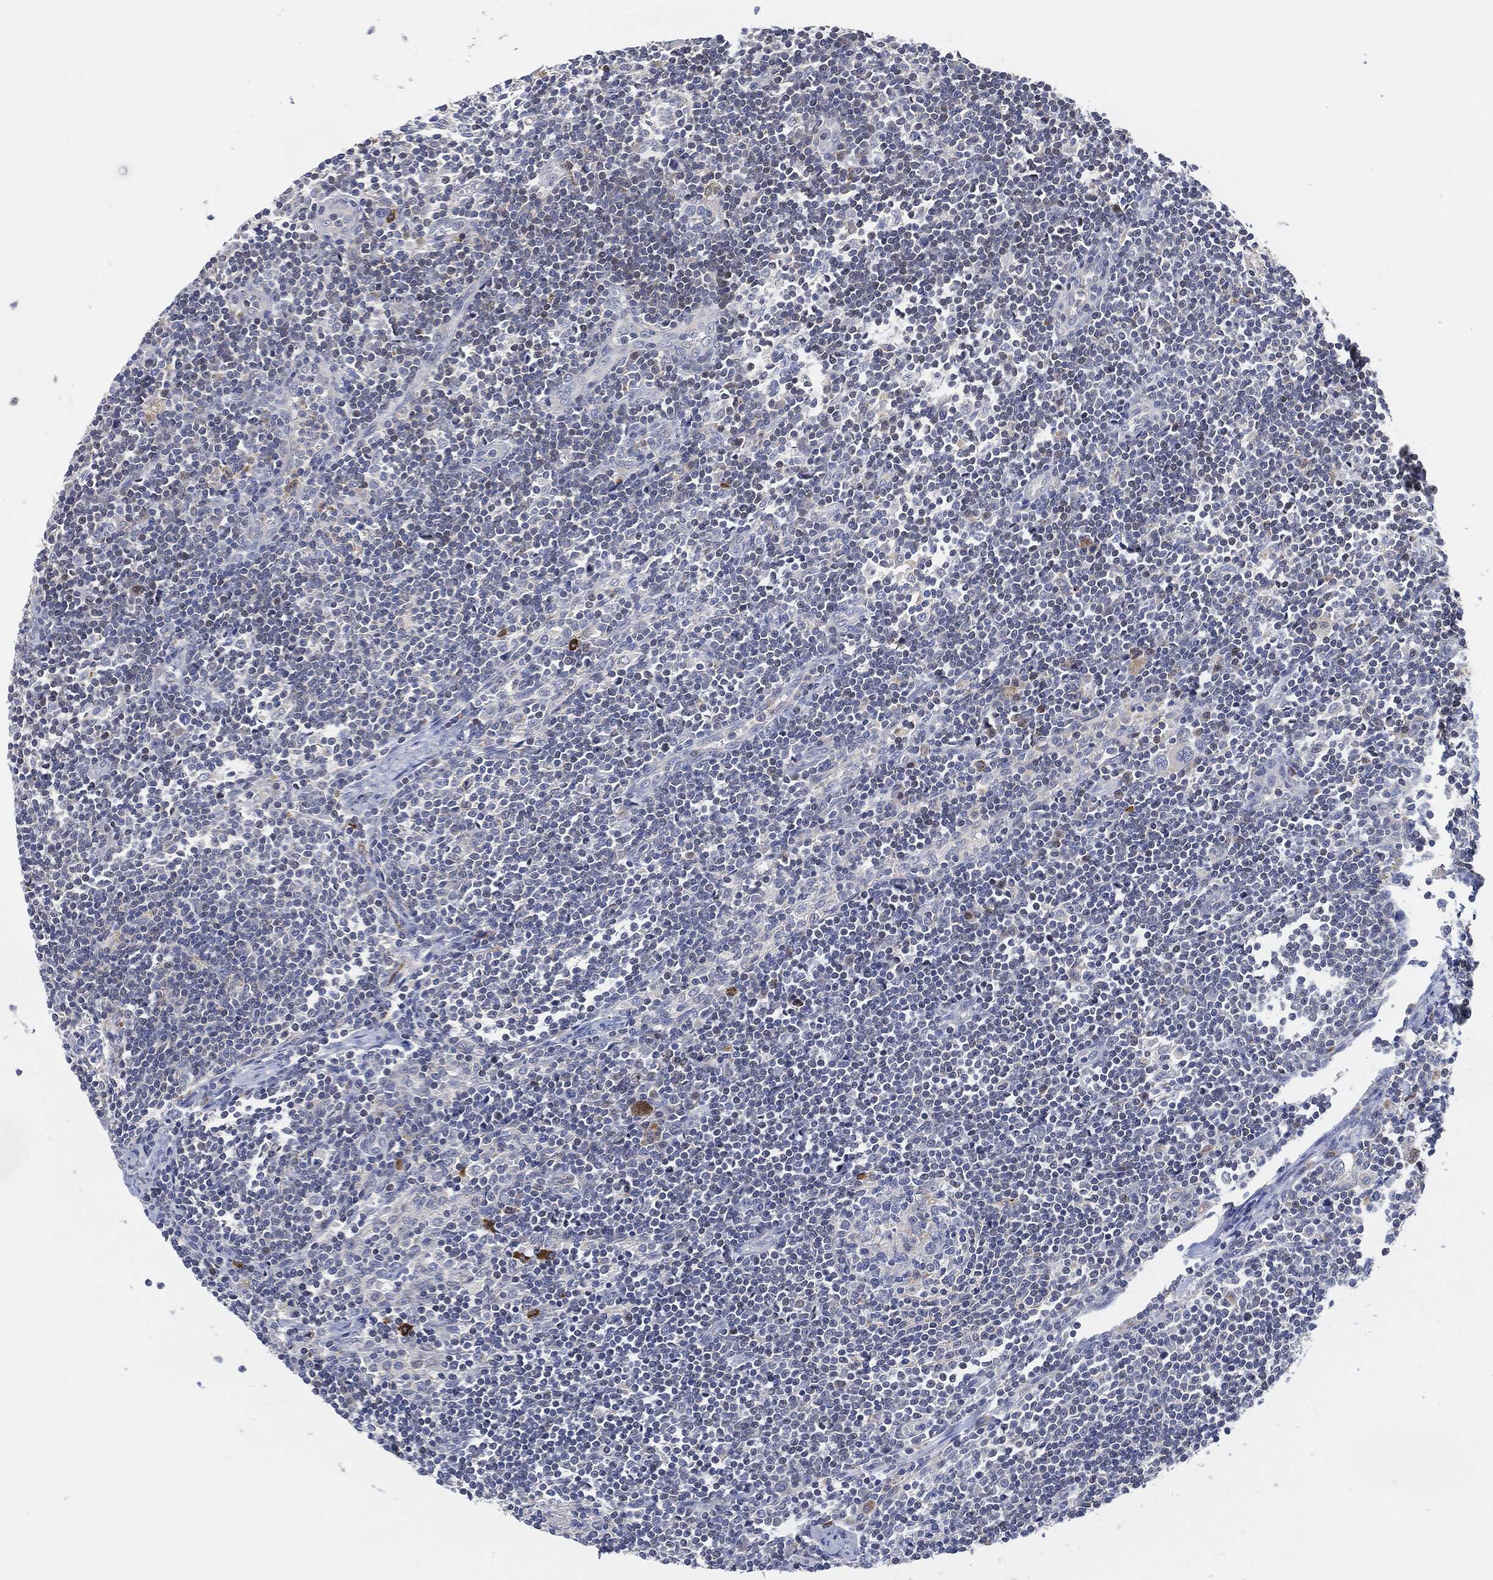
{"staining": {"intensity": "strong", "quantity": "<25%", "location": "cytoplasmic/membranous"}, "tissue": "lymph node", "cell_type": "Non-germinal center cells", "image_type": "normal", "snomed": [{"axis": "morphology", "description": "Normal tissue, NOS"}, {"axis": "morphology", "description": "Adenocarcinoma, NOS"}, {"axis": "topography", "description": "Lymph node"}, {"axis": "topography", "description": "Pancreas"}], "caption": "Immunohistochemical staining of unremarkable lymph node displays medium levels of strong cytoplasmic/membranous expression in approximately <25% of non-germinal center cells. Immunohistochemistry stains the protein of interest in brown and the nuclei are stained blue.", "gene": "VSIG4", "patient": {"sex": "female", "age": 58}}